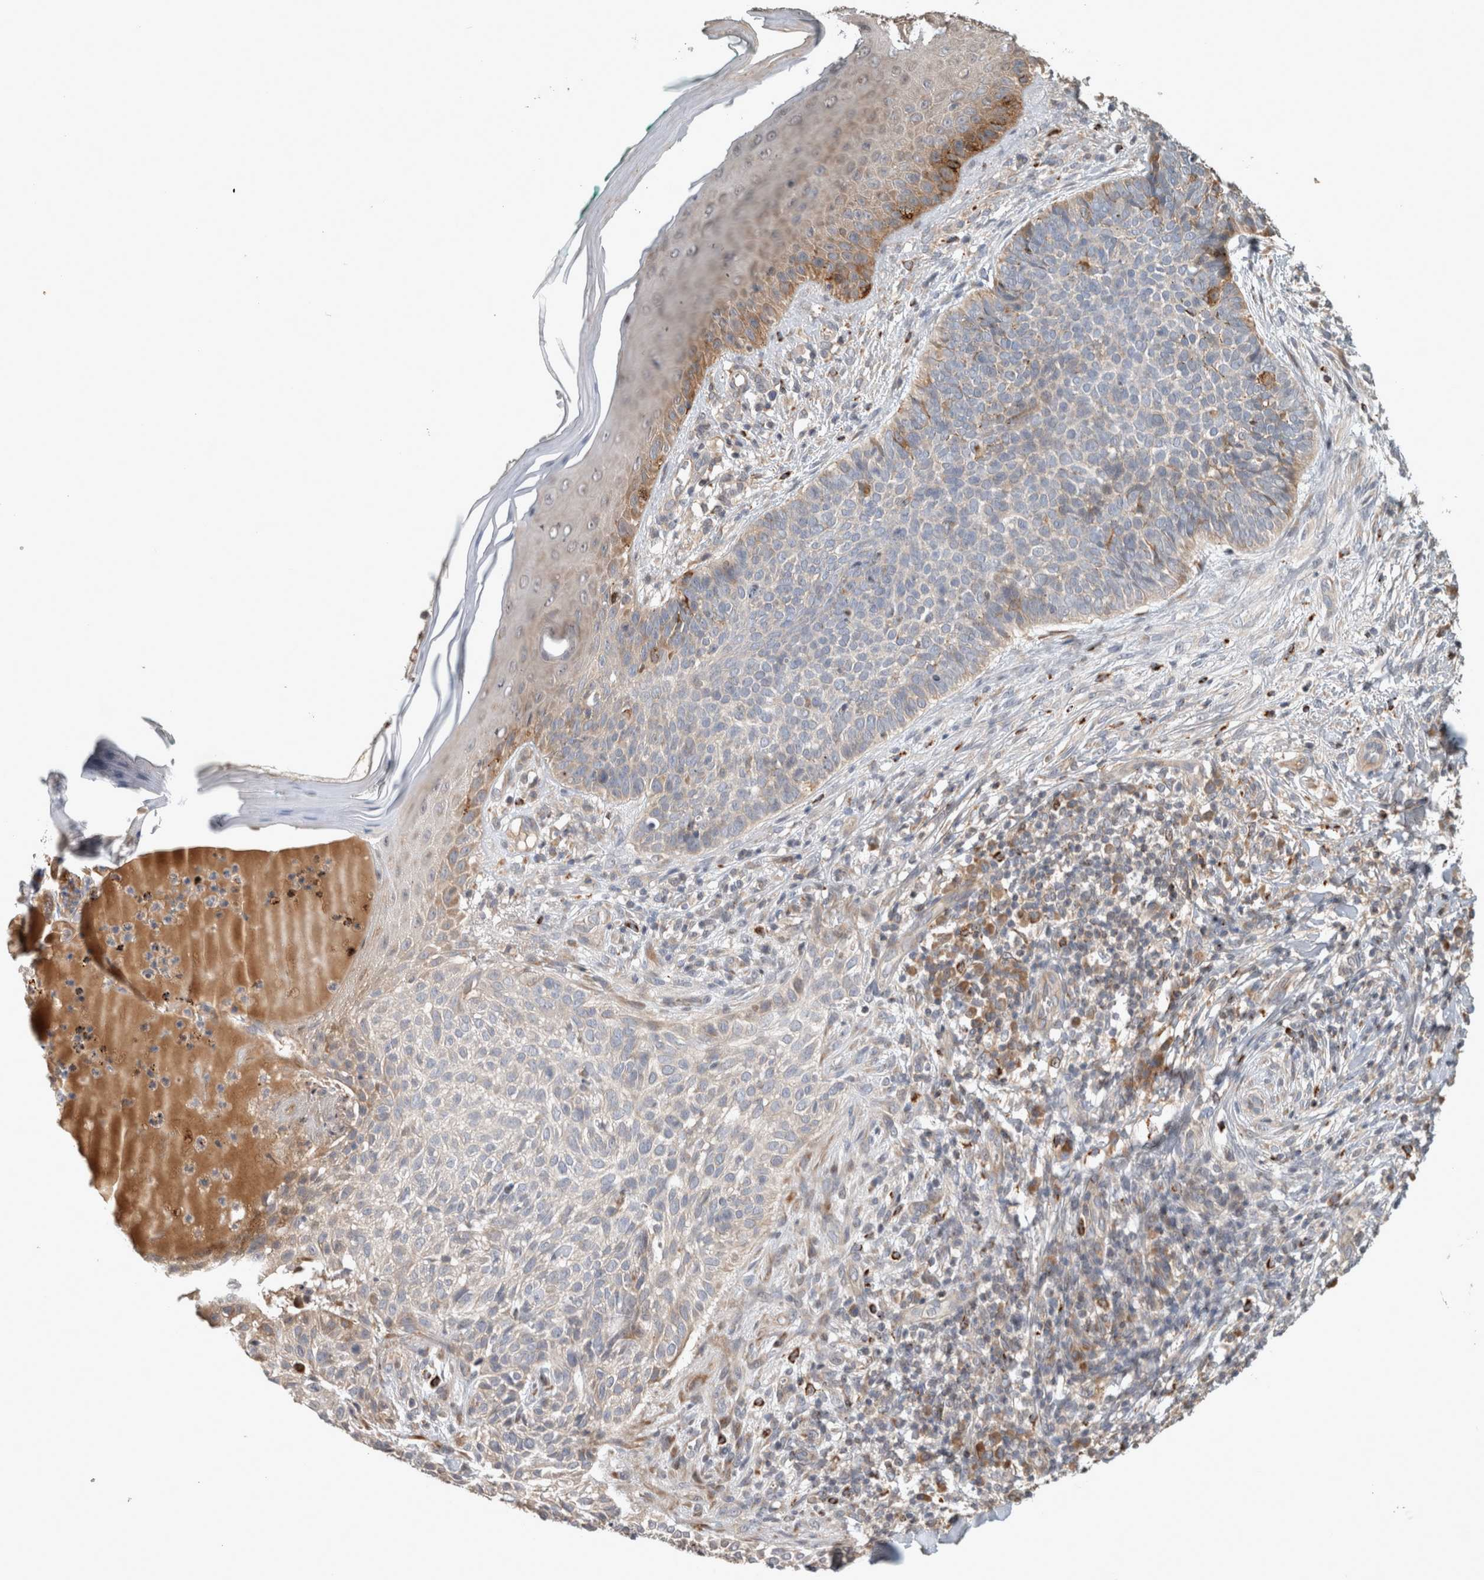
{"staining": {"intensity": "weak", "quantity": "<25%", "location": "cytoplasmic/membranous"}, "tissue": "skin cancer", "cell_type": "Tumor cells", "image_type": "cancer", "snomed": [{"axis": "morphology", "description": "Normal tissue, NOS"}, {"axis": "morphology", "description": "Basal cell carcinoma"}, {"axis": "topography", "description": "Skin"}], "caption": "There is no significant expression in tumor cells of skin cancer (basal cell carcinoma). (Brightfield microscopy of DAB immunohistochemistry (IHC) at high magnification).", "gene": "SERAC1", "patient": {"sex": "male", "age": 67}}